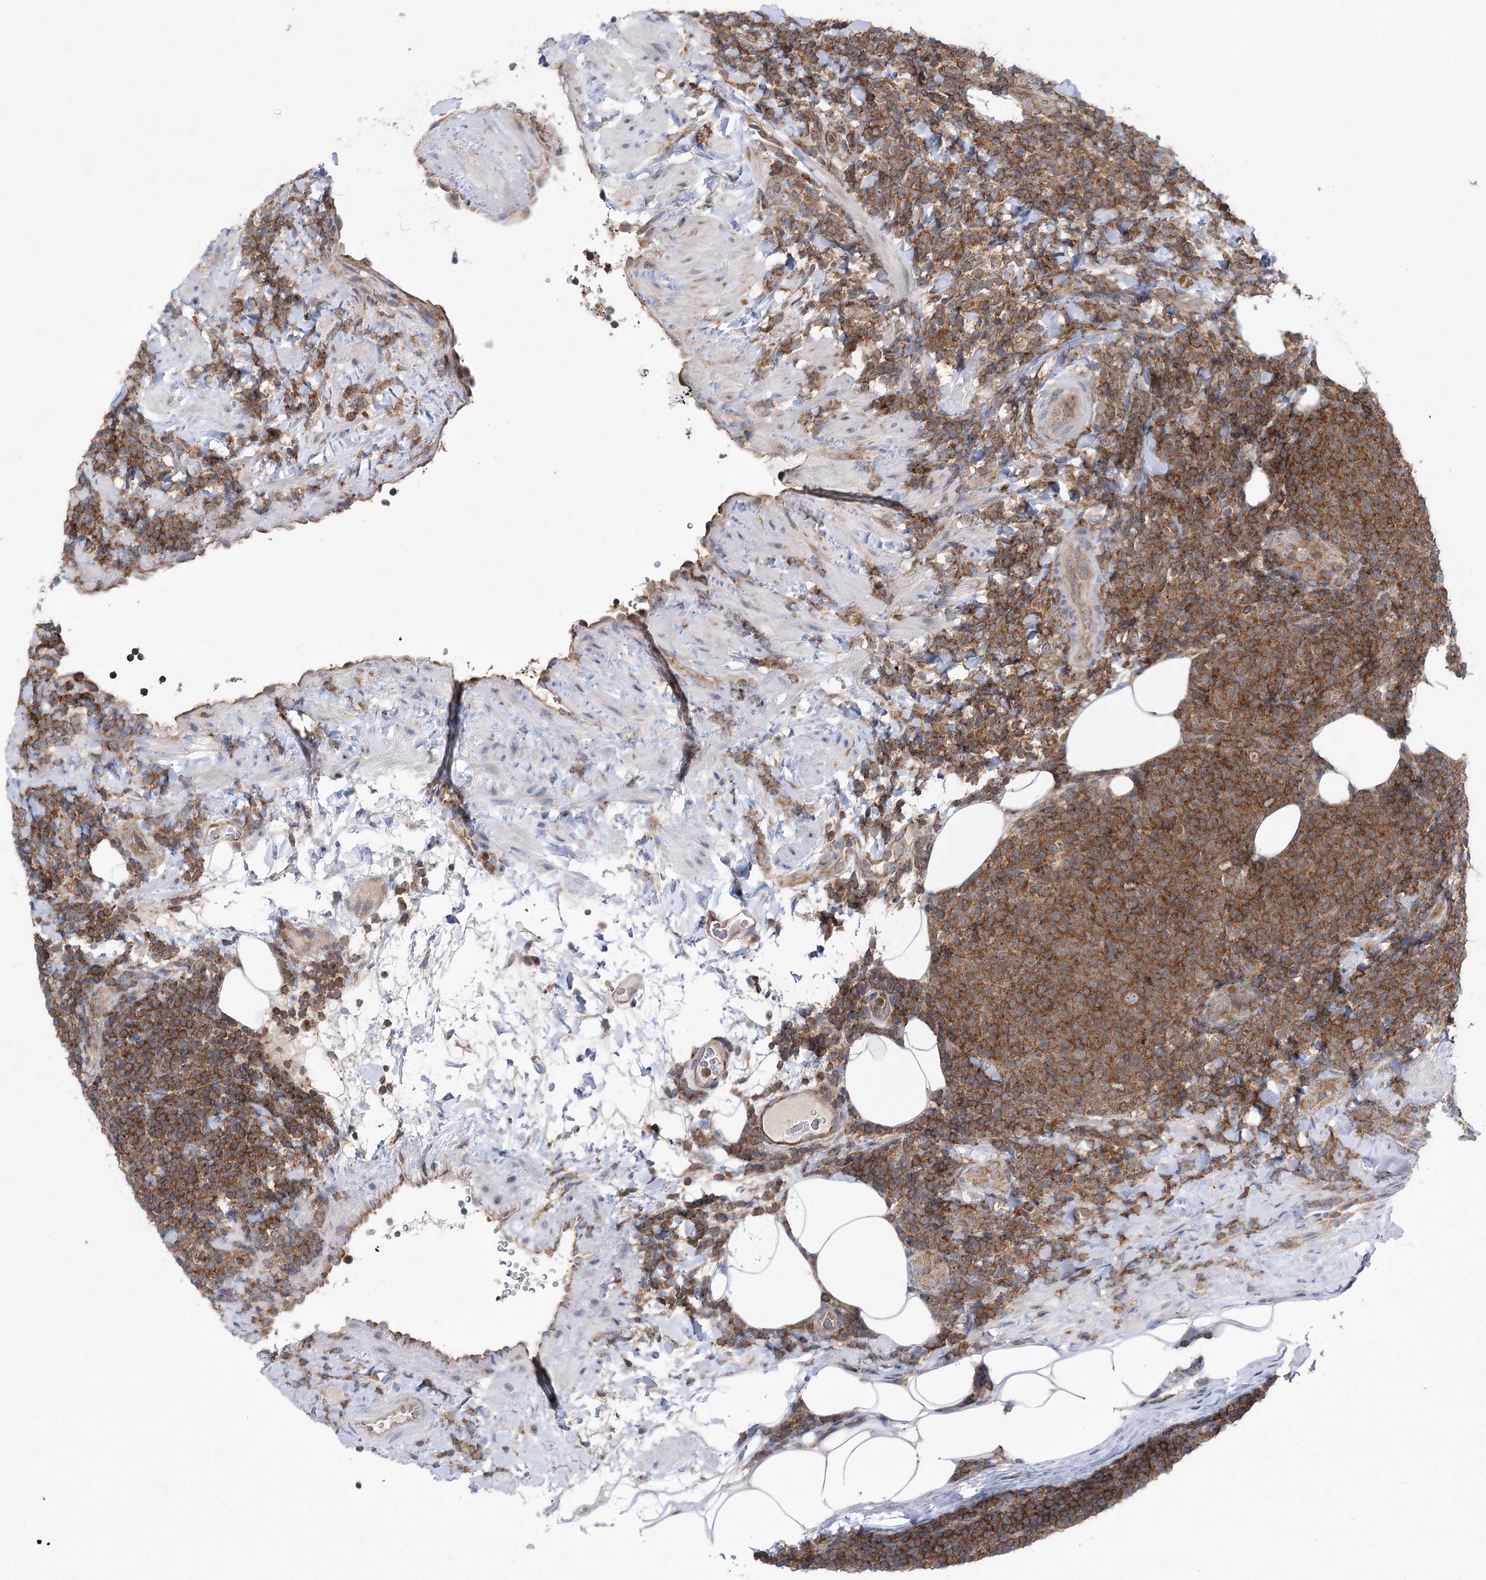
{"staining": {"intensity": "strong", "quantity": ">75%", "location": "cytoplasmic/membranous"}, "tissue": "lymphoma", "cell_type": "Tumor cells", "image_type": "cancer", "snomed": [{"axis": "morphology", "description": "Malignant lymphoma, non-Hodgkin's type, Low grade"}, {"axis": "topography", "description": "Lymph node"}], "caption": "Lymphoma was stained to show a protein in brown. There is high levels of strong cytoplasmic/membranous positivity in about >75% of tumor cells. (DAB (3,3'-diaminobenzidine) IHC, brown staining for protein, blue staining for nuclei).", "gene": "ZNF622", "patient": {"sex": "male", "age": 66}}